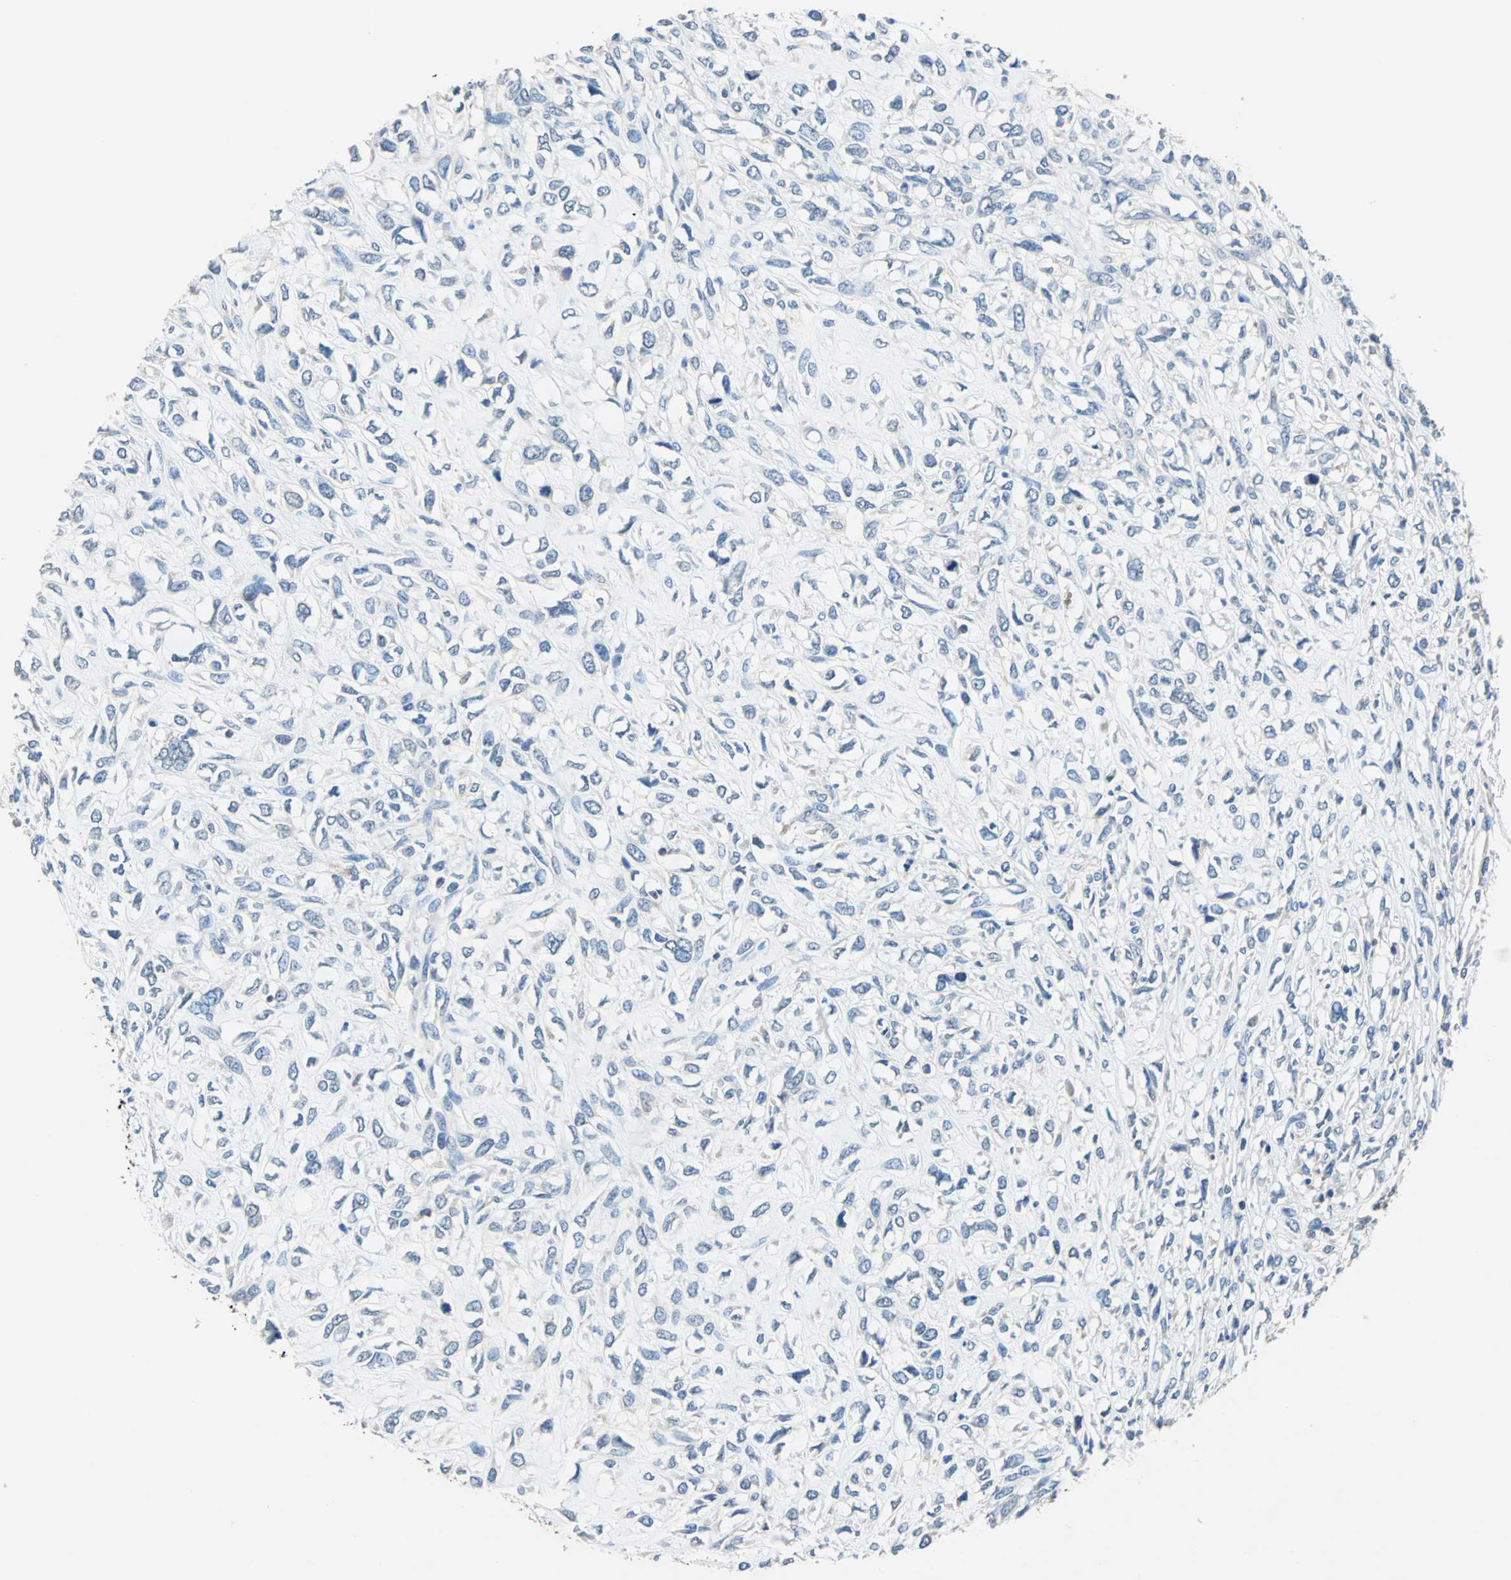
{"staining": {"intensity": "negative", "quantity": "none", "location": "none"}, "tissue": "head and neck cancer", "cell_type": "Tumor cells", "image_type": "cancer", "snomed": [{"axis": "morphology", "description": "Necrosis, NOS"}, {"axis": "morphology", "description": "Neoplasm, malignant, NOS"}, {"axis": "topography", "description": "Salivary gland"}, {"axis": "topography", "description": "Head-Neck"}], "caption": "Tumor cells are negative for protein expression in human neoplasm (malignant) (head and neck).", "gene": "PRKCA", "patient": {"sex": "male", "age": 43}}